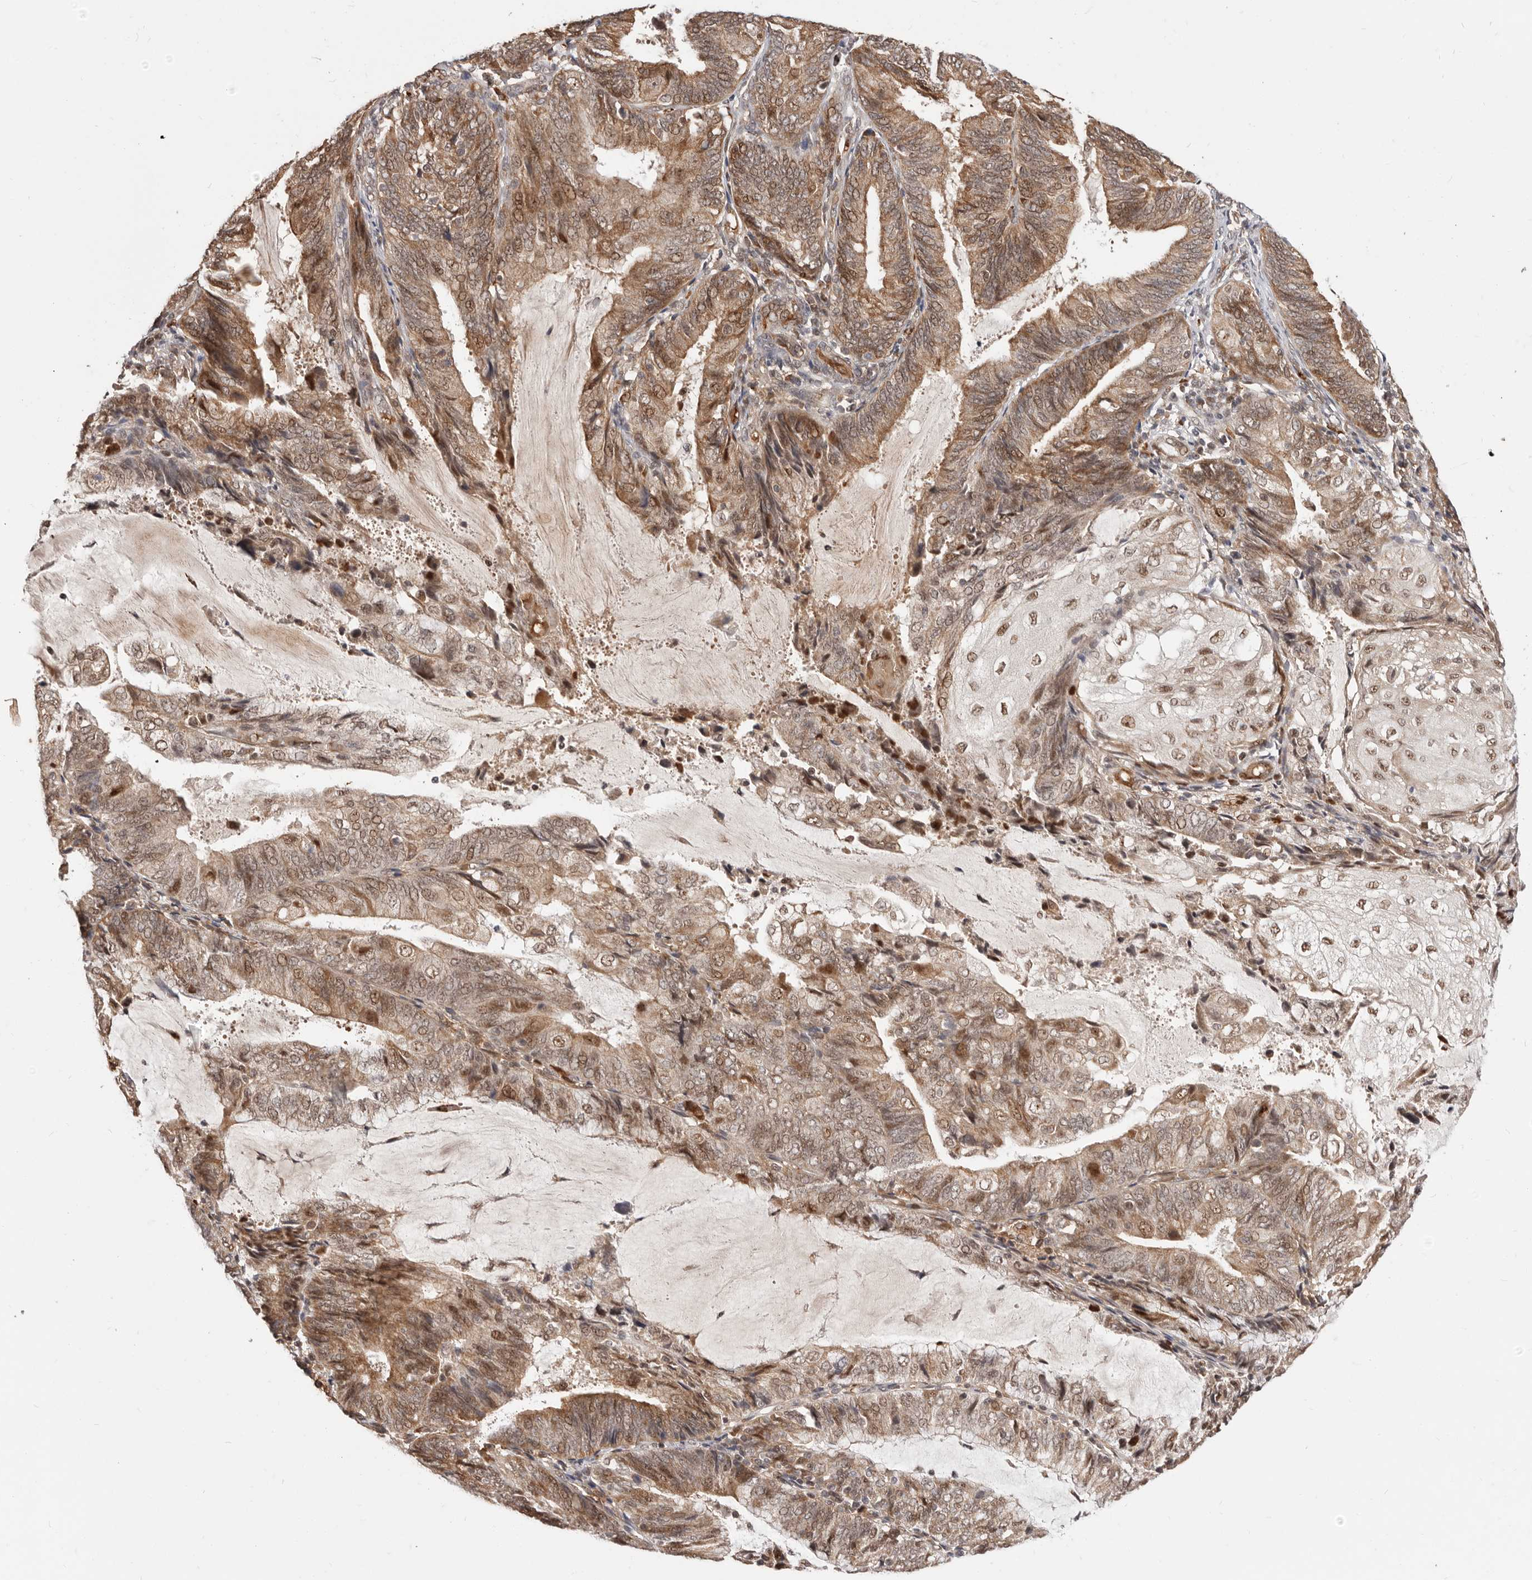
{"staining": {"intensity": "moderate", "quantity": ">75%", "location": "cytoplasmic/membranous,nuclear"}, "tissue": "endometrial cancer", "cell_type": "Tumor cells", "image_type": "cancer", "snomed": [{"axis": "morphology", "description": "Adenocarcinoma, NOS"}, {"axis": "topography", "description": "Endometrium"}], "caption": "Immunohistochemistry (IHC) photomicrograph of neoplastic tissue: human endometrial cancer stained using IHC demonstrates medium levels of moderate protein expression localized specifically in the cytoplasmic/membranous and nuclear of tumor cells, appearing as a cytoplasmic/membranous and nuclear brown color.", "gene": "NCOA3", "patient": {"sex": "female", "age": 81}}